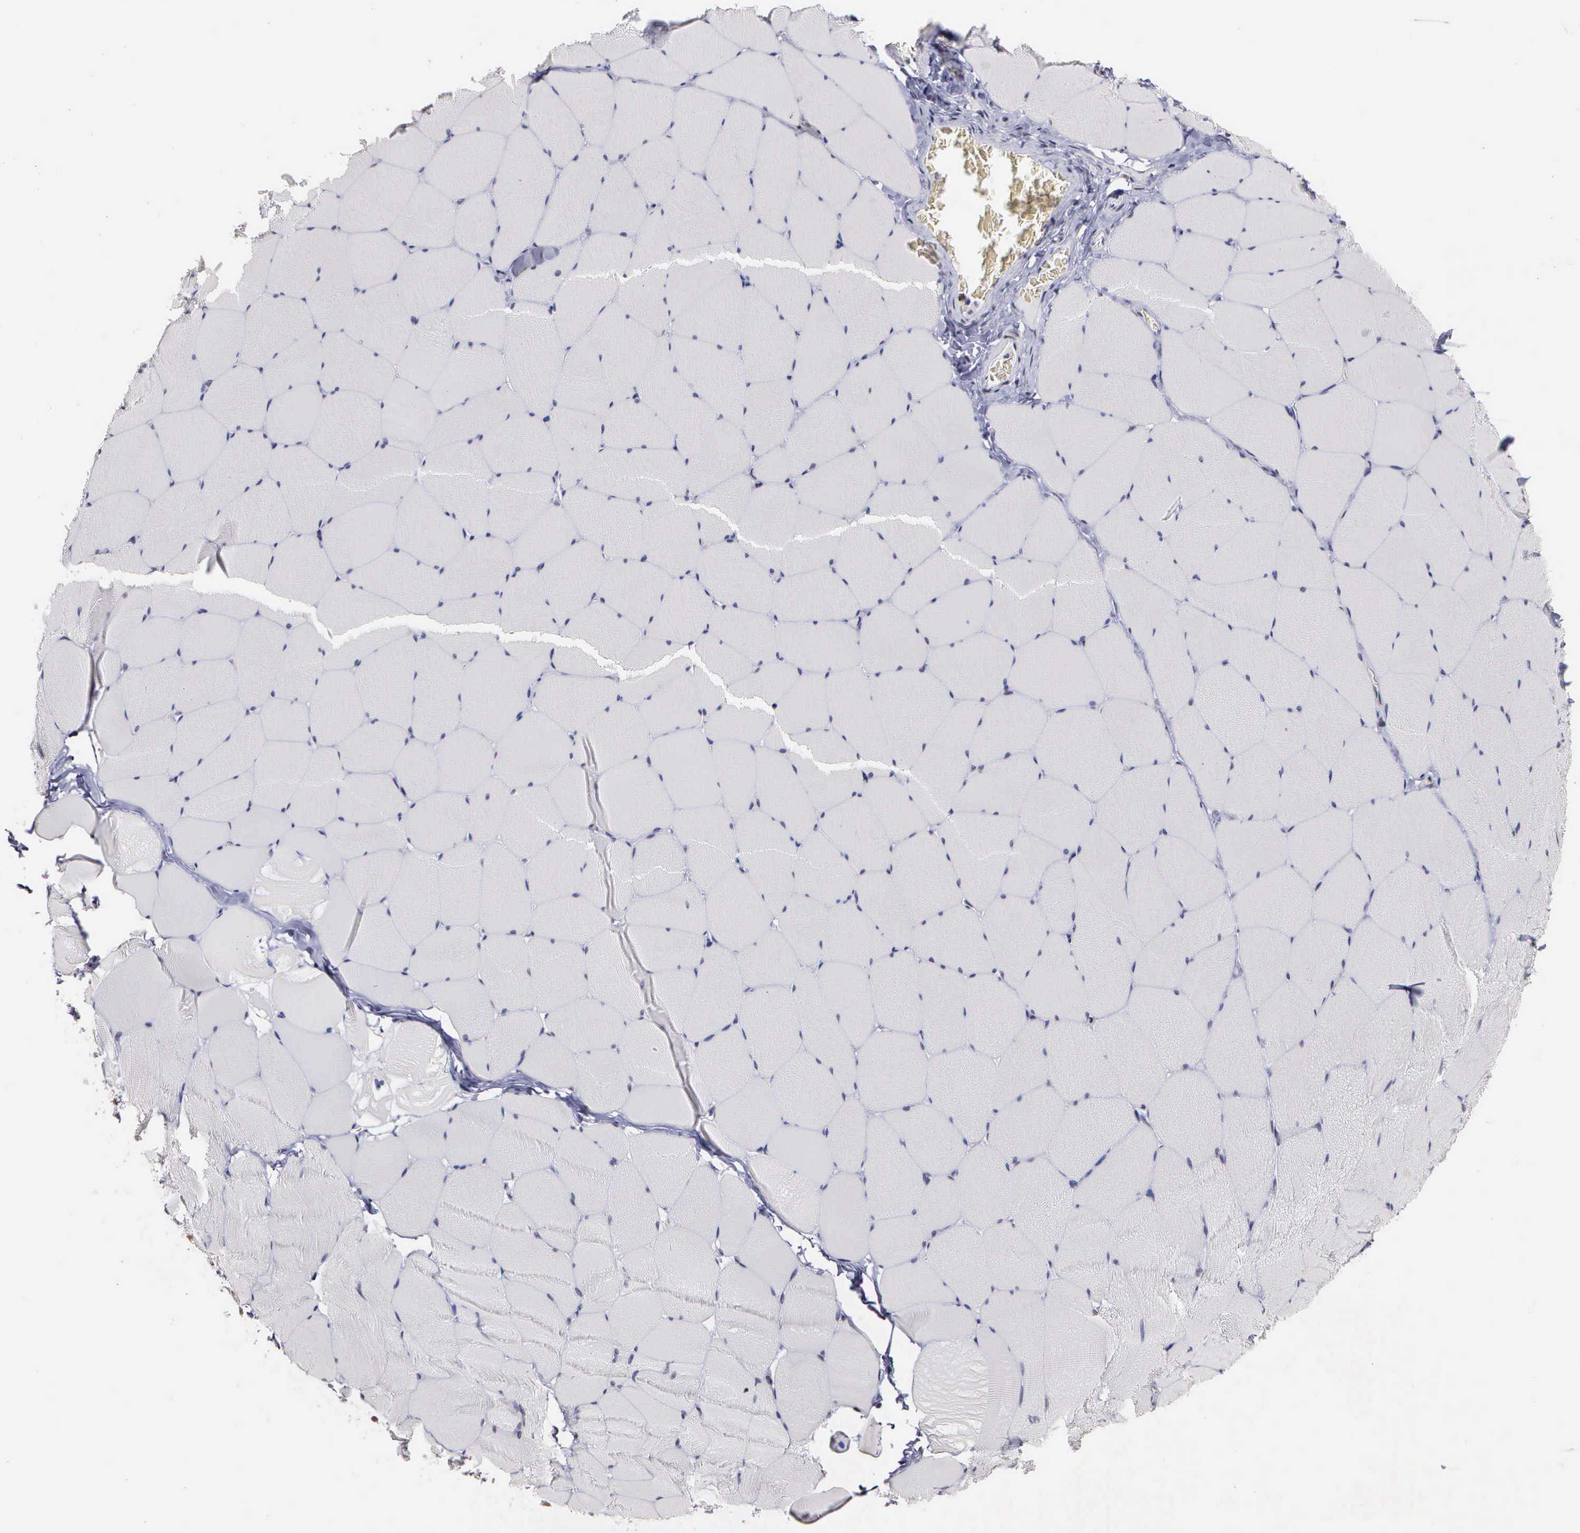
{"staining": {"intensity": "negative", "quantity": "none", "location": "none"}, "tissue": "skeletal muscle", "cell_type": "Myocytes", "image_type": "normal", "snomed": [{"axis": "morphology", "description": "Normal tissue, NOS"}, {"axis": "topography", "description": "Skeletal muscle"}, {"axis": "topography", "description": "Salivary gland"}], "caption": "This is a photomicrograph of IHC staining of normal skeletal muscle, which shows no positivity in myocytes. Brightfield microscopy of immunohistochemistry (IHC) stained with DAB (brown) and hematoxylin (blue), captured at high magnification.", "gene": "CSTF2", "patient": {"sex": "male", "age": 62}}